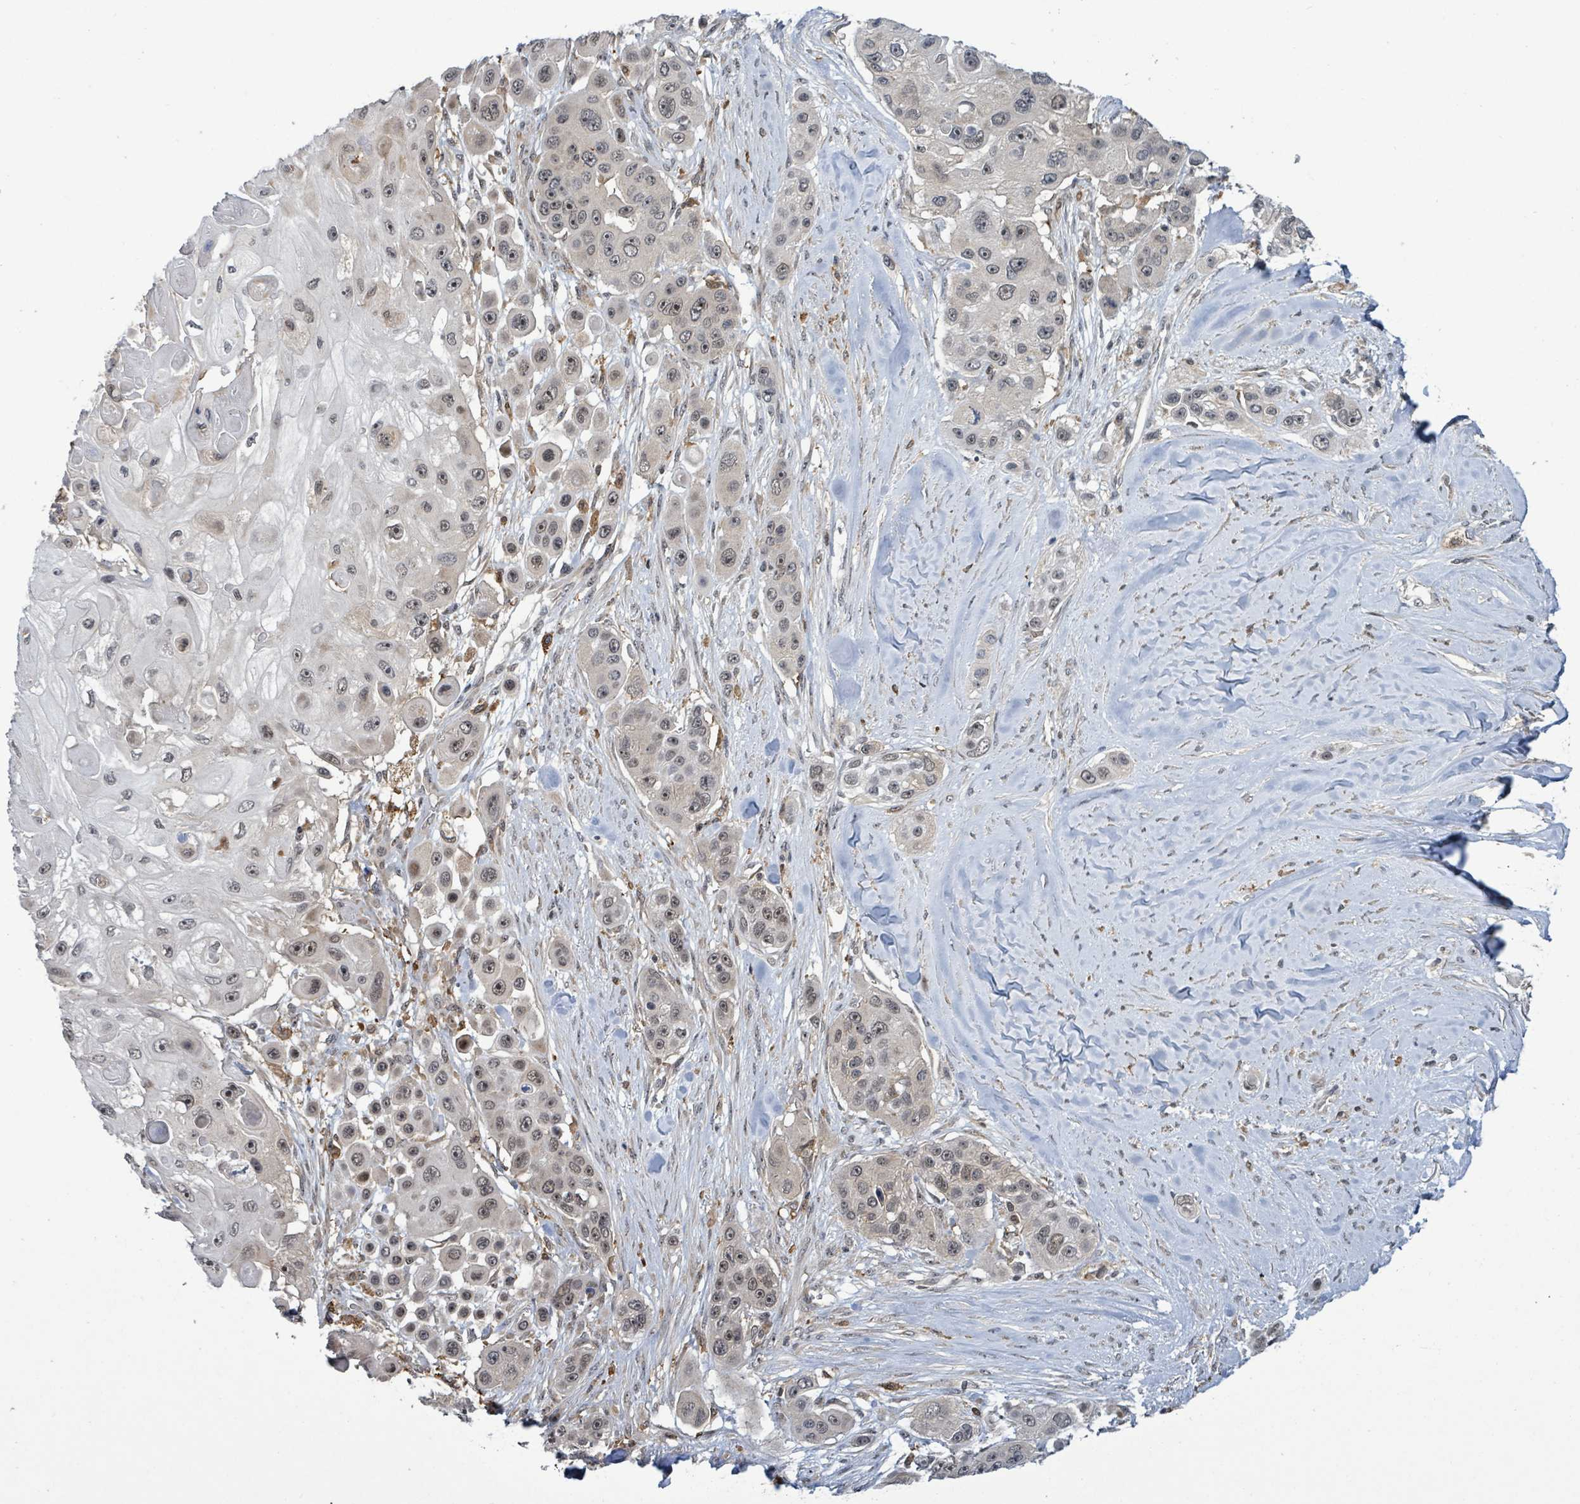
{"staining": {"intensity": "moderate", "quantity": "25%-75%", "location": "nuclear"}, "tissue": "skin cancer", "cell_type": "Tumor cells", "image_type": "cancer", "snomed": [{"axis": "morphology", "description": "Squamous cell carcinoma, NOS"}, {"axis": "topography", "description": "Skin"}], "caption": "Skin cancer (squamous cell carcinoma) was stained to show a protein in brown. There is medium levels of moderate nuclear staining in approximately 25%-75% of tumor cells. The protein of interest is shown in brown color, while the nuclei are stained blue.", "gene": "FBXO6", "patient": {"sex": "male", "age": 67}}